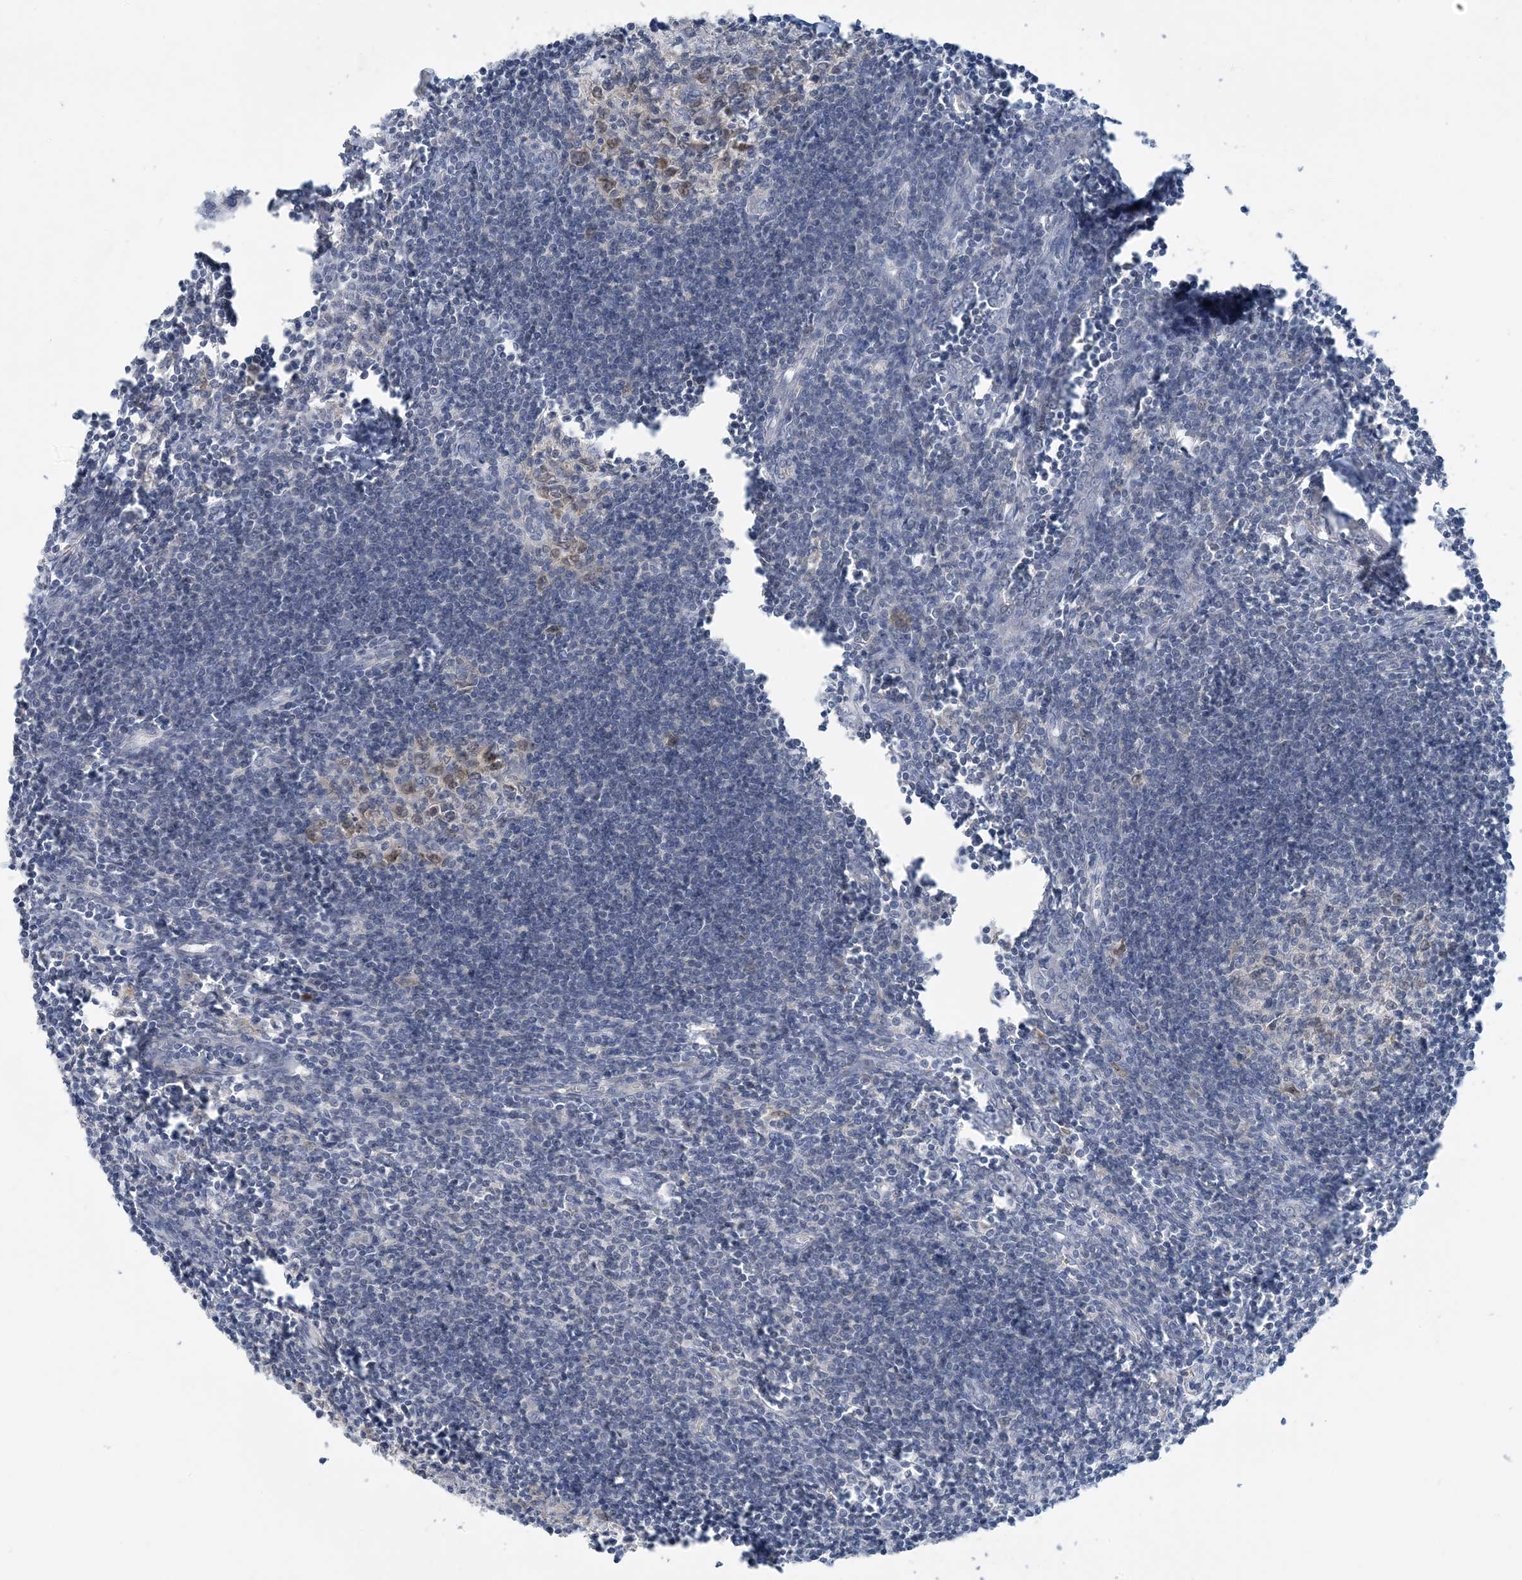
{"staining": {"intensity": "moderate", "quantity": "<25%", "location": "cytoplasmic/membranous,nuclear"}, "tissue": "lymph node", "cell_type": "Germinal center cells", "image_type": "normal", "snomed": [{"axis": "morphology", "description": "Normal tissue, NOS"}, {"axis": "morphology", "description": "Malignant melanoma, Metastatic site"}, {"axis": "topography", "description": "Lymph node"}], "caption": "IHC (DAB) staining of normal human lymph node displays moderate cytoplasmic/membranous,nuclear protein staining in approximately <25% of germinal center cells.", "gene": "UBE2E1", "patient": {"sex": "male", "age": 41}}